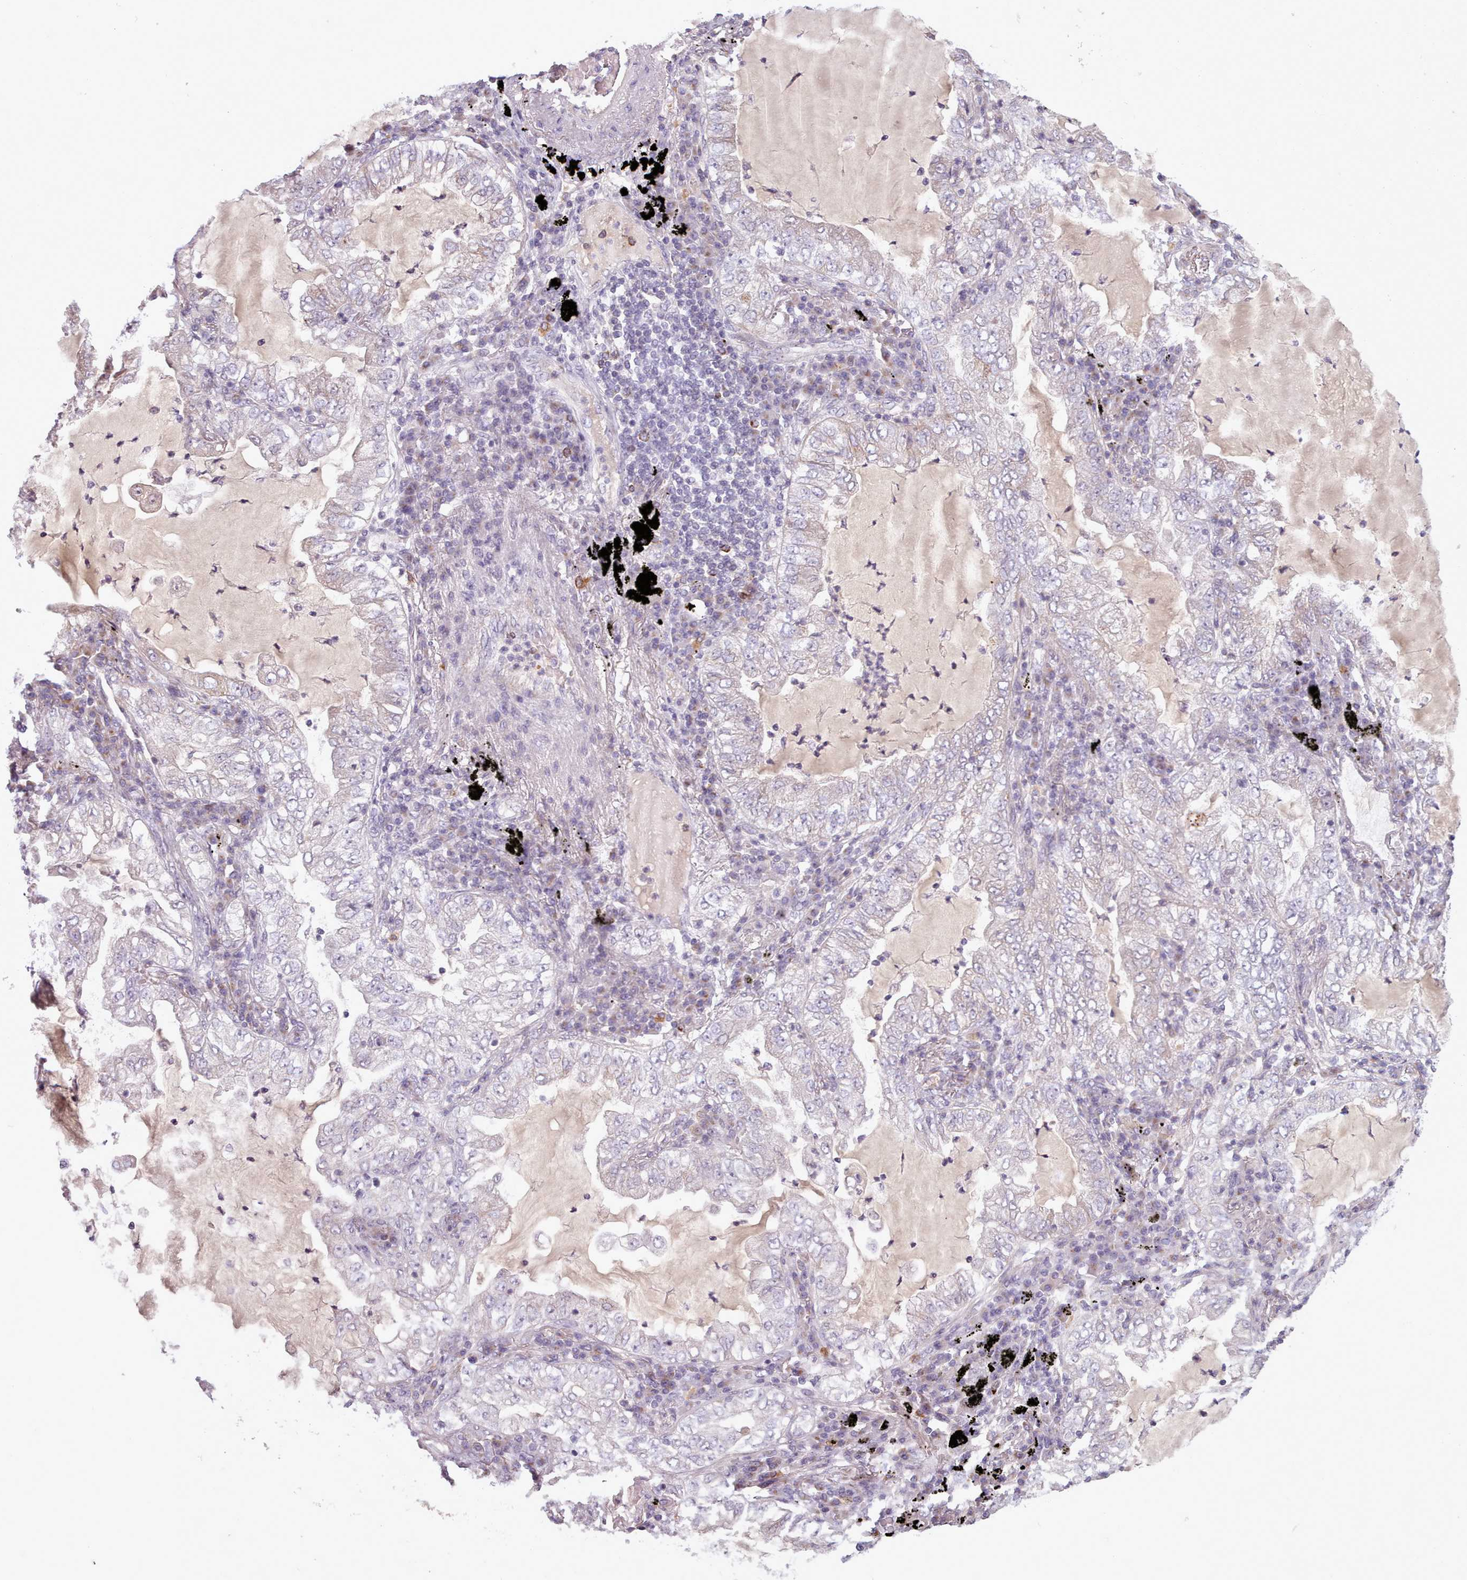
{"staining": {"intensity": "negative", "quantity": "none", "location": "none"}, "tissue": "lung cancer", "cell_type": "Tumor cells", "image_type": "cancer", "snomed": [{"axis": "morphology", "description": "Adenocarcinoma, NOS"}, {"axis": "topography", "description": "Lung"}], "caption": "Micrograph shows no significant protein expression in tumor cells of adenocarcinoma (lung).", "gene": "LAPTM5", "patient": {"sex": "female", "age": 73}}